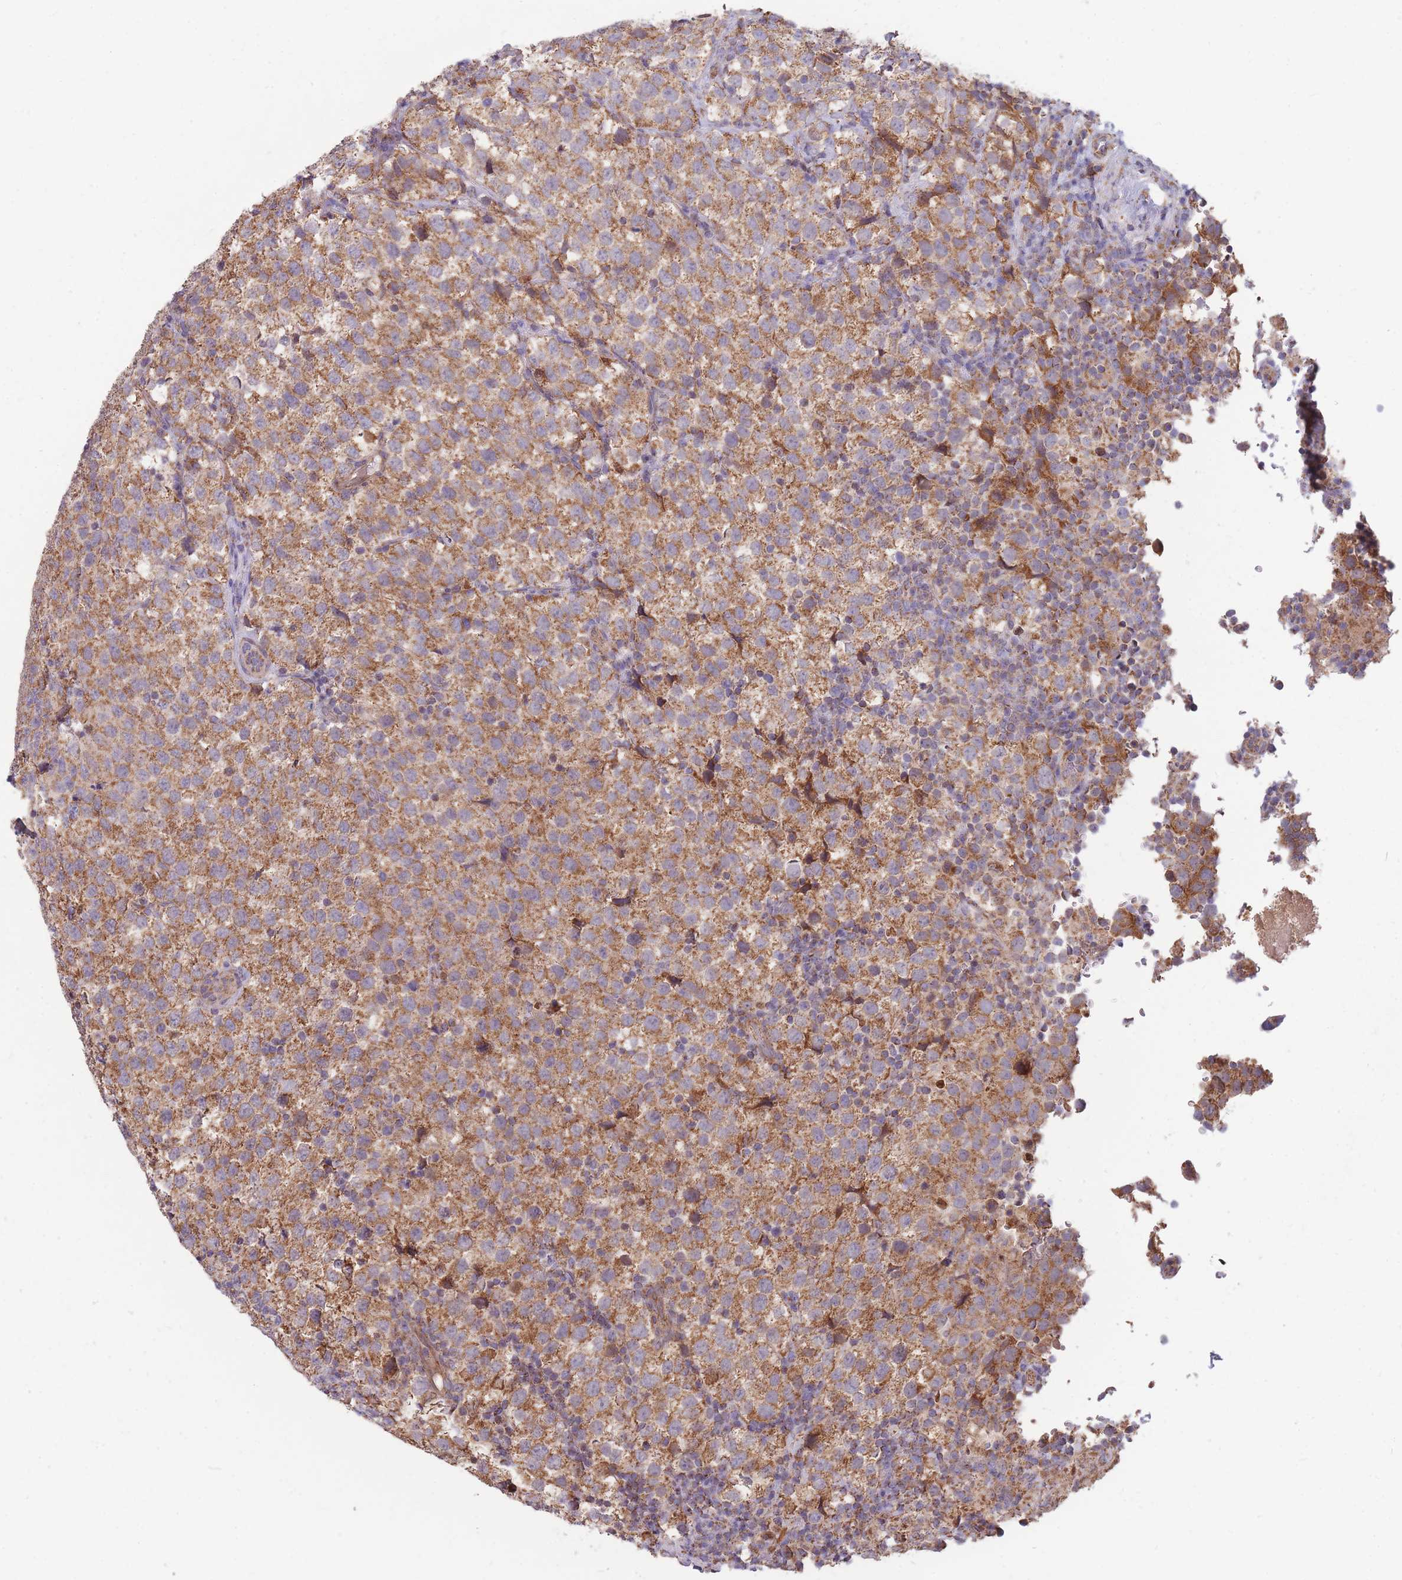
{"staining": {"intensity": "moderate", "quantity": ">75%", "location": "cytoplasmic/membranous"}, "tissue": "testis cancer", "cell_type": "Tumor cells", "image_type": "cancer", "snomed": [{"axis": "morphology", "description": "Seminoma, NOS"}, {"axis": "topography", "description": "Testis"}], "caption": "Immunohistochemical staining of testis cancer shows moderate cytoplasmic/membranous protein positivity in approximately >75% of tumor cells.", "gene": "PTPMT1", "patient": {"sex": "male", "age": 34}}